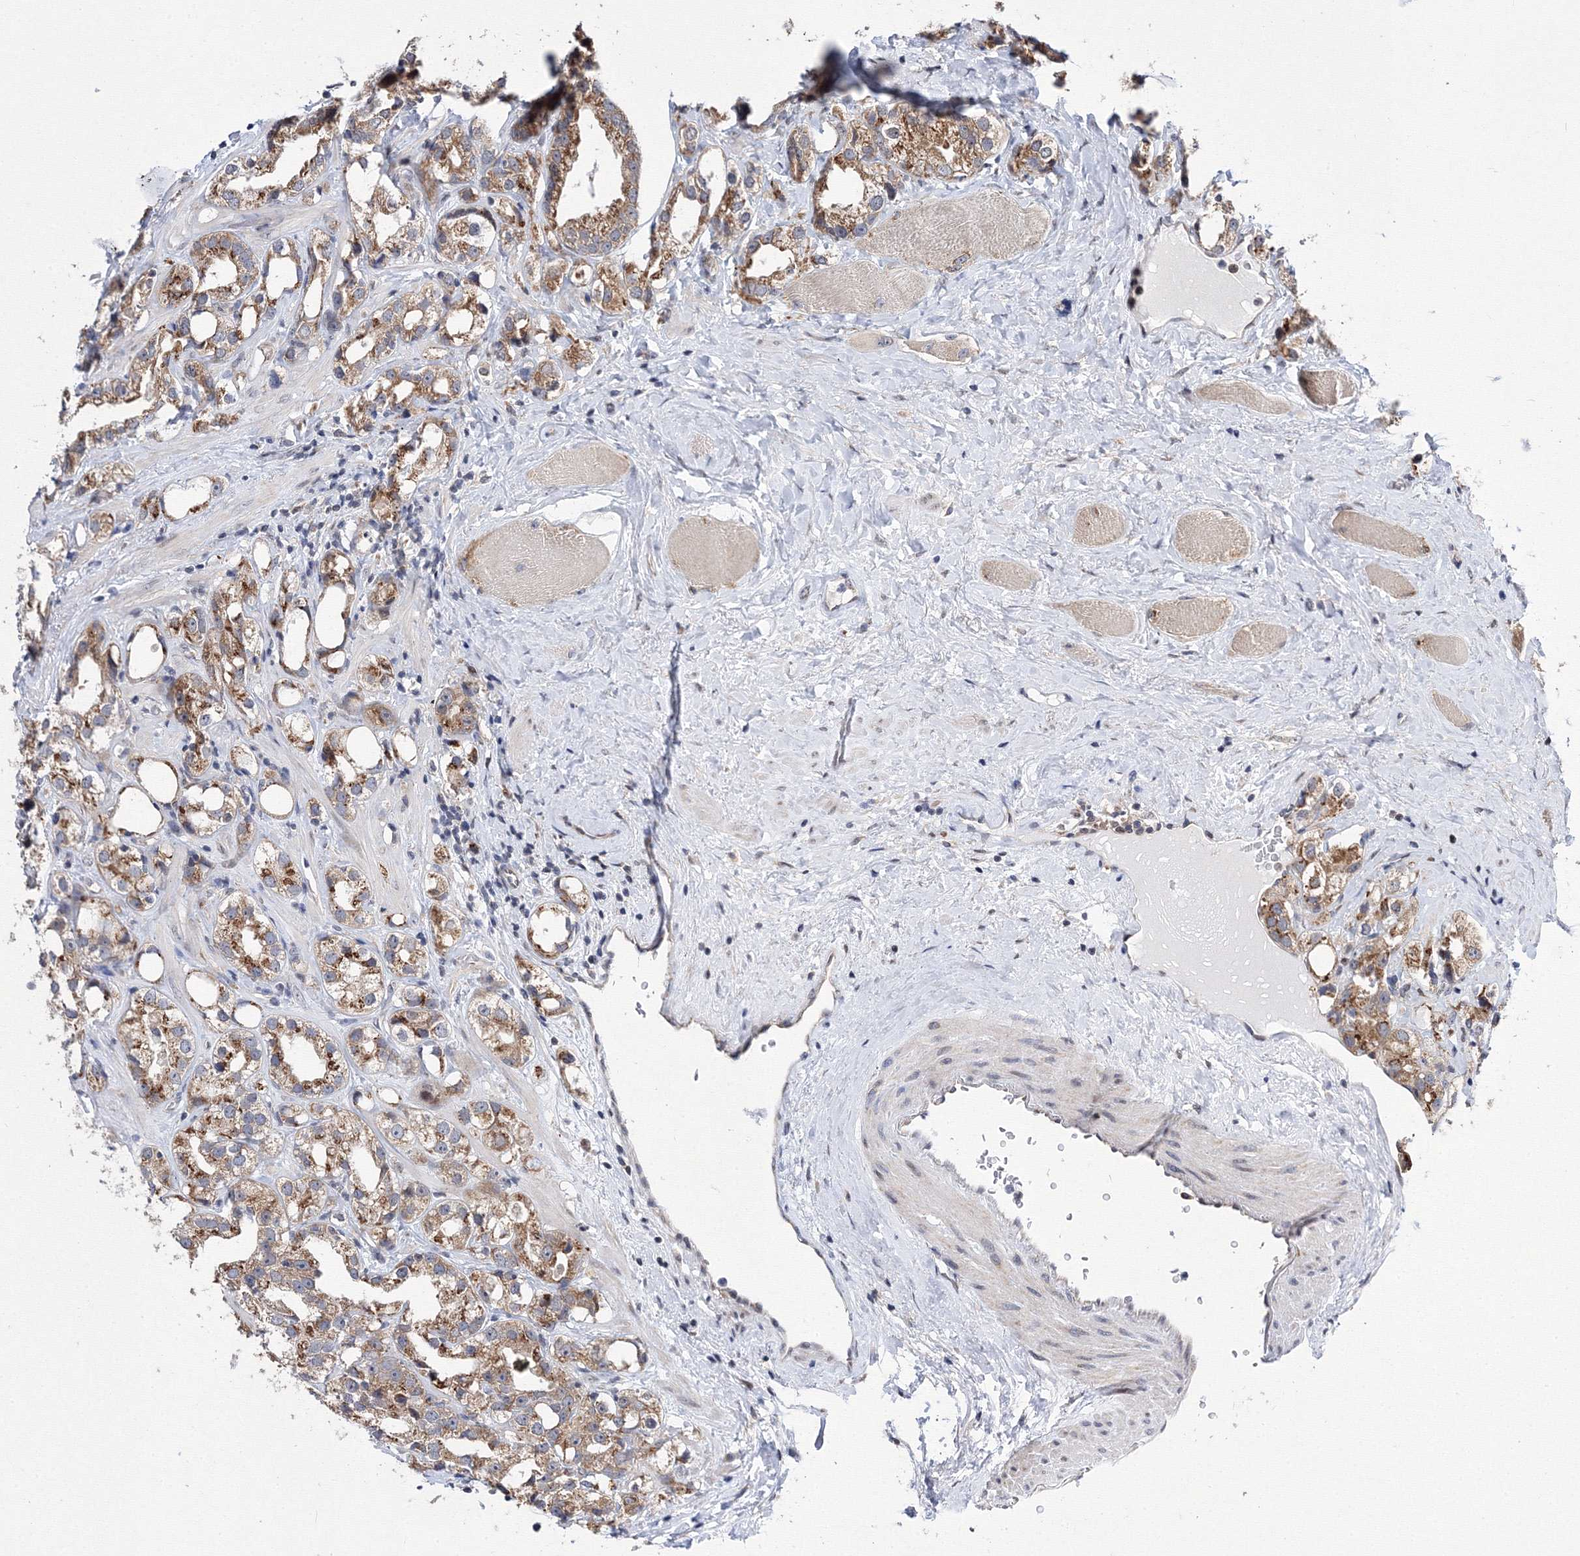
{"staining": {"intensity": "moderate", "quantity": ">75%", "location": "cytoplasmic/membranous"}, "tissue": "prostate cancer", "cell_type": "Tumor cells", "image_type": "cancer", "snomed": [{"axis": "morphology", "description": "Adenocarcinoma, NOS"}, {"axis": "topography", "description": "Prostate"}], "caption": "Immunohistochemistry photomicrograph of human prostate cancer (adenocarcinoma) stained for a protein (brown), which exhibits medium levels of moderate cytoplasmic/membranous positivity in approximately >75% of tumor cells.", "gene": "GPN1", "patient": {"sex": "male", "age": 79}}